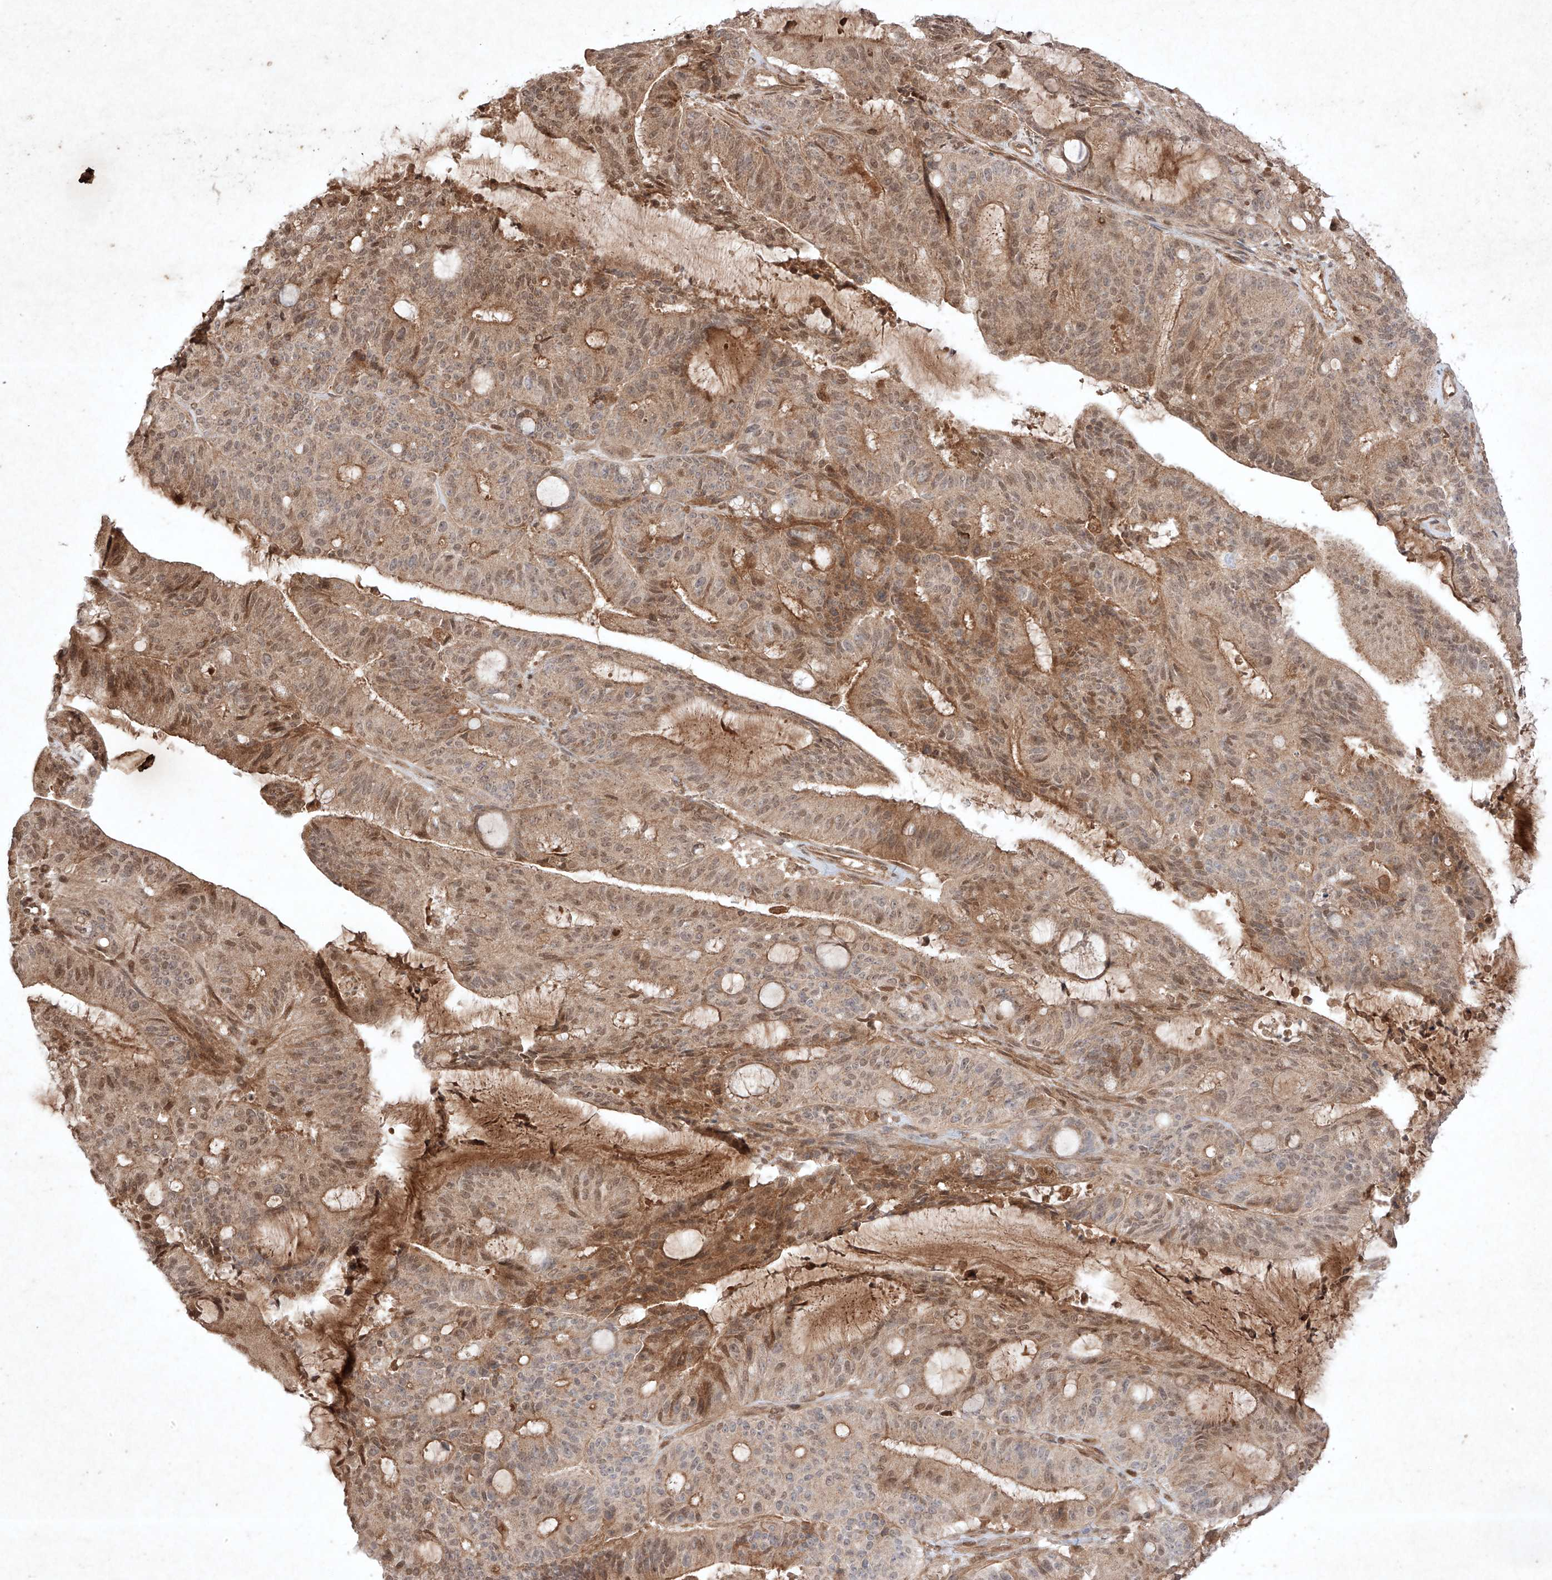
{"staining": {"intensity": "moderate", "quantity": "25%-75%", "location": "cytoplasmic/membranous,nuclear"}, "tissue": "liver cancer", "cell_type": "Tumor cells", "image_type": "cancer", "snomed": [{"axis": "morphology", "description": "Normal tissue, NOS"}, {"axis": "morphology", "description": "Cholangiocarcinoma"}, {"axis": "topography", "description": "Liver"}, {"axis": "topography", "description": "Peripheral nerve tissue"}], "caption": "Tumor cells exhibit medium levels of moderate cytoplasmic/membranous and nuclear expression in approximately 25%-75% of cells in liver cholangiocarcinoma. (DAB (3,3'-diaminobenzidine) = brown stain, brightfield microscopy at high magnification).", "gene": "RNF31", "patient": {"sex": "female", "age": 73}}